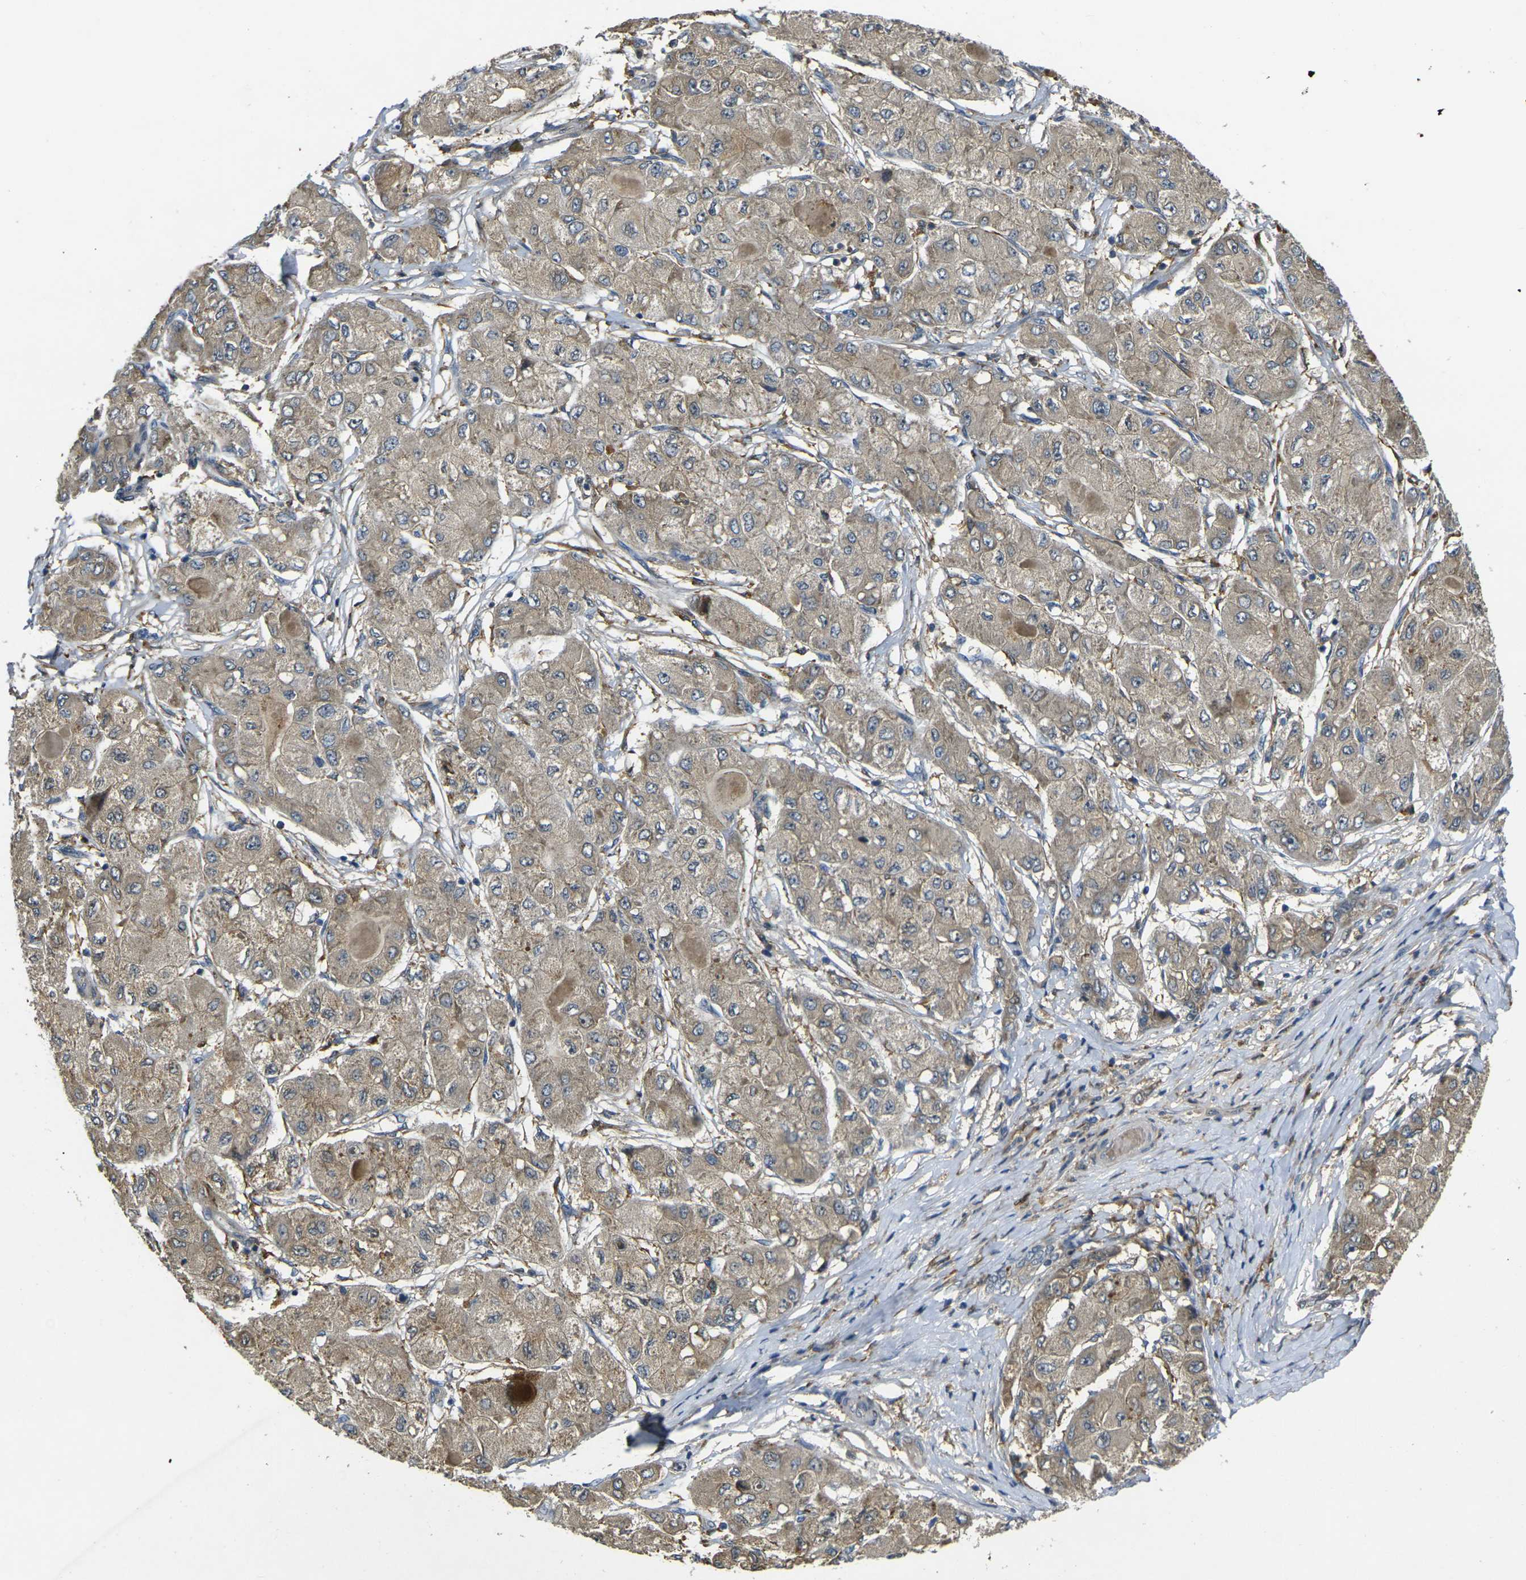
{"staining": {"intensity": "weak", "quantity": ">75%", "location": "cytoplasmic/membranous"}, "tissue": "liver cancer", "cell_type": "Tumor cells", "image_type": "cancer", "snomed": [{"axis": "morphology", "description": "Carcinoma, Hepatocellular, NOS"}, {"axis": "topography", "description": "Liver"}], "caption": "Brown immunohistochemical staining in liver cancer (hepatocellular carcinoma) reveals weak cytoplasmic/membranous staining in approximately >75% of tumor cells.", "gene": "PIGL", "patient": {"sex": "male", "age": 80}}